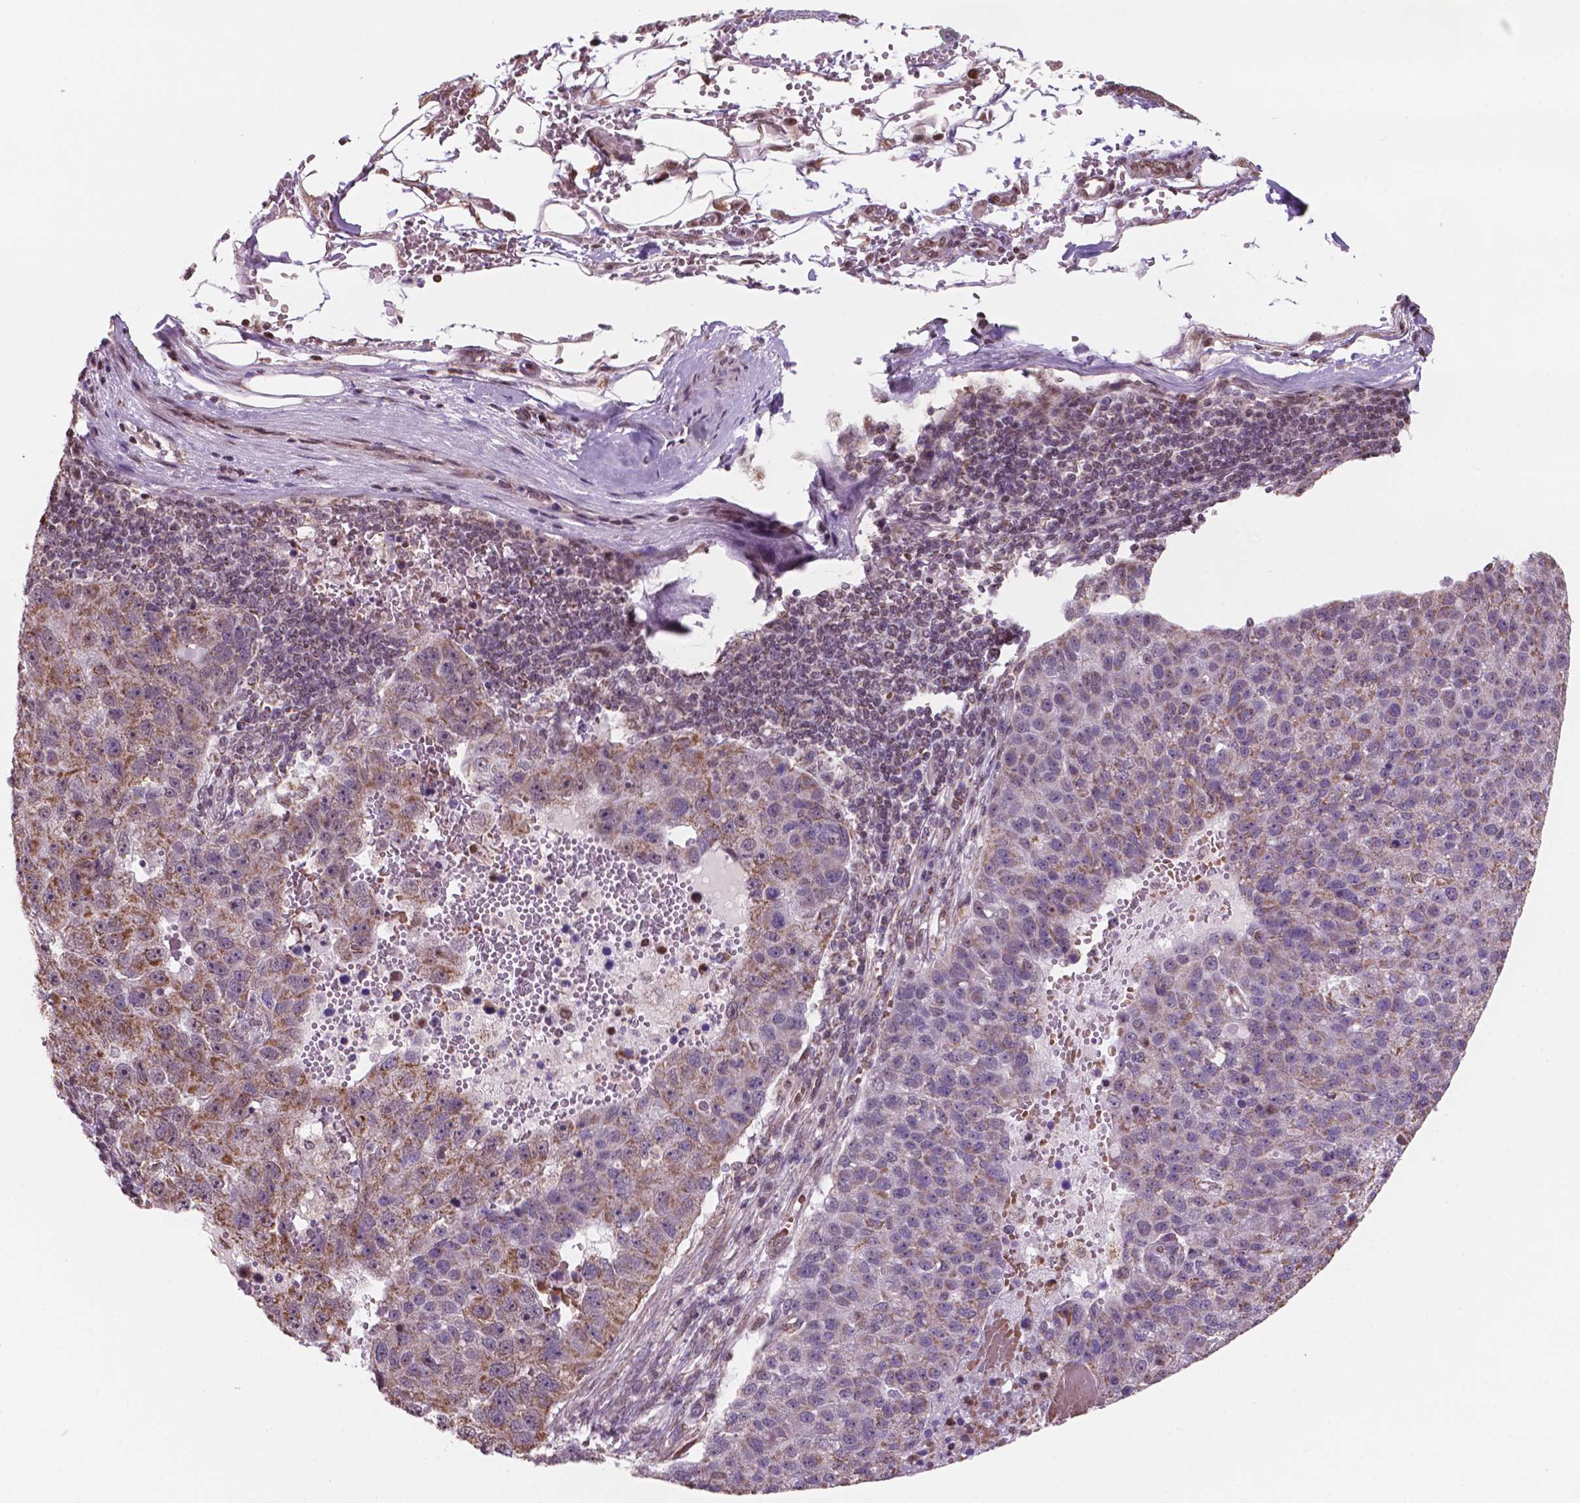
{"staining": {"intensity": "moderate", "quantity": "25%-75%", "location": "cytoplasmic/membranous"}, "tissue": "pancreatic cancer", "cell_type": "Tumor cells", "image_type": "cancer", "snomed": [{"axis": "morphology", "description": "Adenocarcinoma, NOS"}, {"axis": "topography", "description": "Pancreas"}], "caption": "Human adenocarcinoma (pancreatic) stained with a brown dye displays moderate cytoplasmic/membranous positive expression in approximately 25%-75% of tumor cells.", "gene": "NDUFA10", "patient": {"sex": "female", "age": 61}}